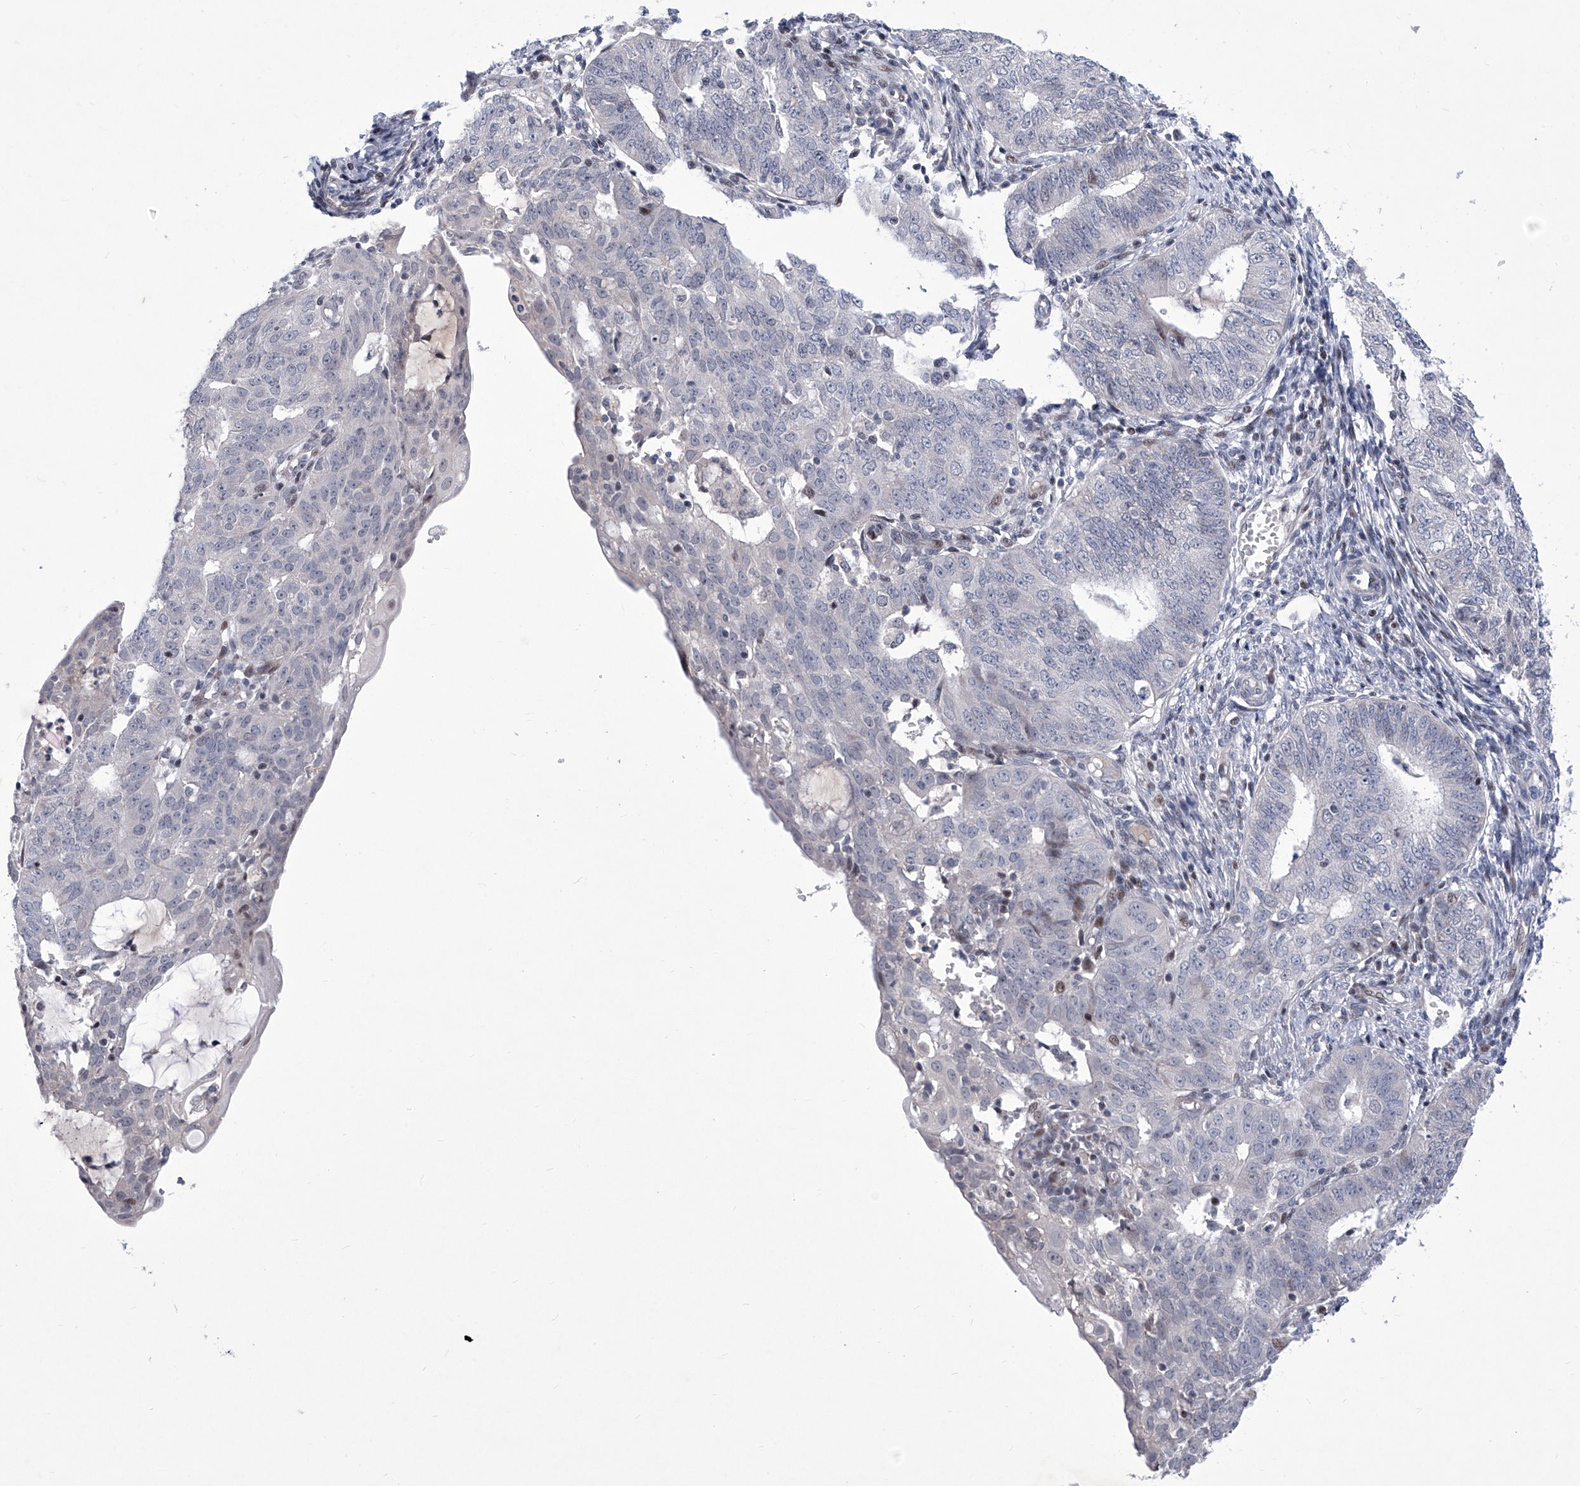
{"staining": {"intensity": "negative", "quantity": "none", "location": "none"}, "tissue": "endometrial cancer", "cell_type": "Tumor cells", "image_type": "cancer", "snomed": [{"axis": "morphology", "description": "Adenocarcinoma, NOS"}, {"axis": "topography", "description": "Endometrium"}], "caption": "Immunohistochemistry (IHC) of endometrial cancer (adenocarcinoma) displays no staining in tumor cells.", "gene": "NUFIP1", "patient": {"sex": "female", "age": 32}}